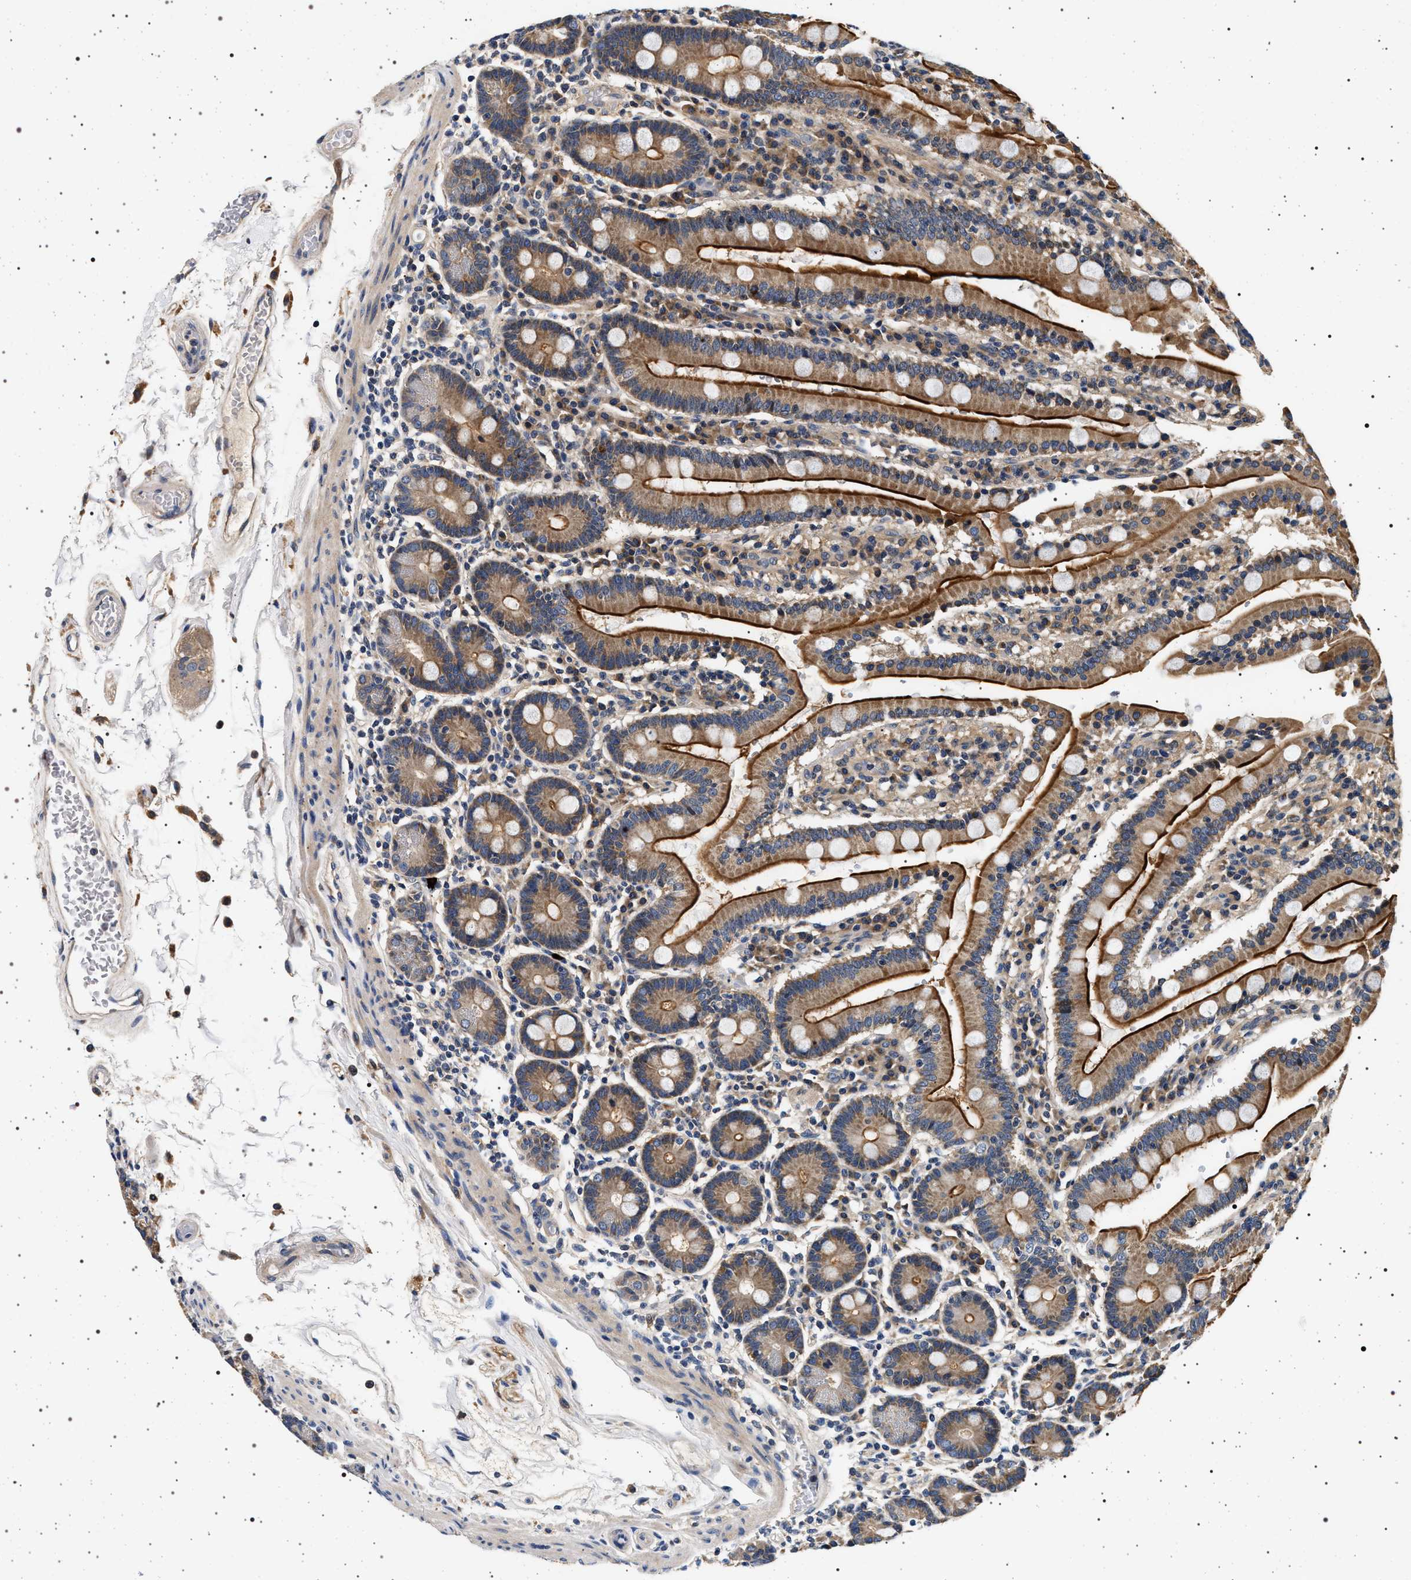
{"staining": {"intensity": "moderate", "quantity": ">75%", "location": "cytoplasmic/membranous"}, "tissue": "duodenum", "cell_type": "Glandular cells", "image_type": "normal", "snomed": [{"axis": "morphology", "description": "Normal tissue, NOS"}, {"axis": "topography", "description": "Small intestine, NOS"}], "caption": "The immunohistochemical stain labels moderate cytoplasmic/membranous staining in glandular cells of benign duodenum.", "gene": "DCBLD2", "patient": {"sex": "female", "age": 71}}